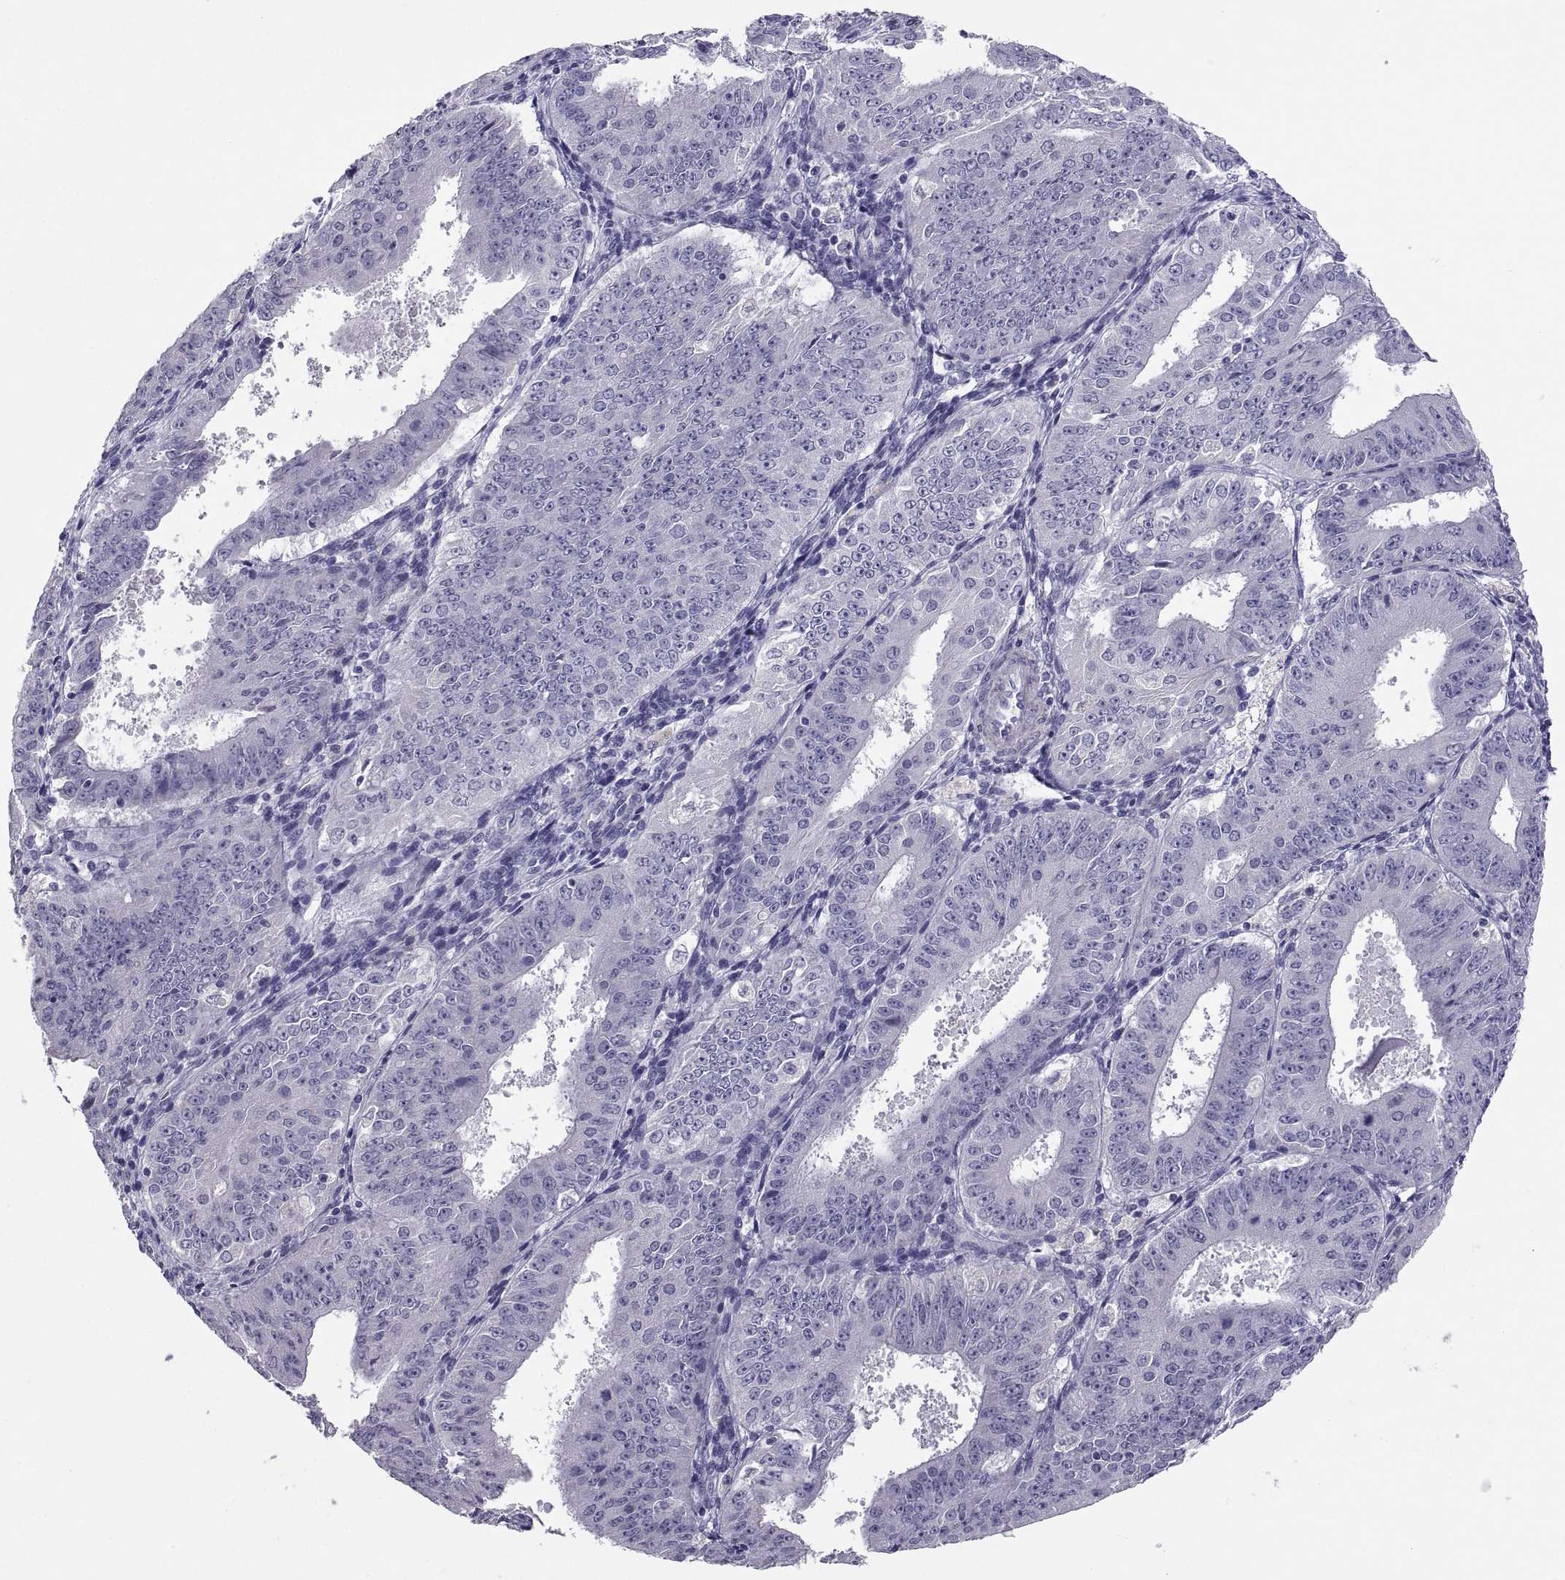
{"staining": {"intensity": "negative", "quantity": "none", "location": "none"}, "tissue": "ovarian cancer", "cell_type": "Tumor cells", "image_type": "cancer", "snomed": [{"axis": "morphology", "description": "Carcinoma, endometroid"}, {"axis": "topography", "description": "Ovary"}], "caption": "Tumor cells are negative for protein expression in human ovarian endometroid carcinoma. The staining was performed using DAB (3,3'-diaminobenzidine) to visualize the protein expression in brown, while the nuclei were stained in blue with hematoxylin (Magnification: 20x).", "gene": "IGSF1", "patient": {"sex": "female", "age": 42}}